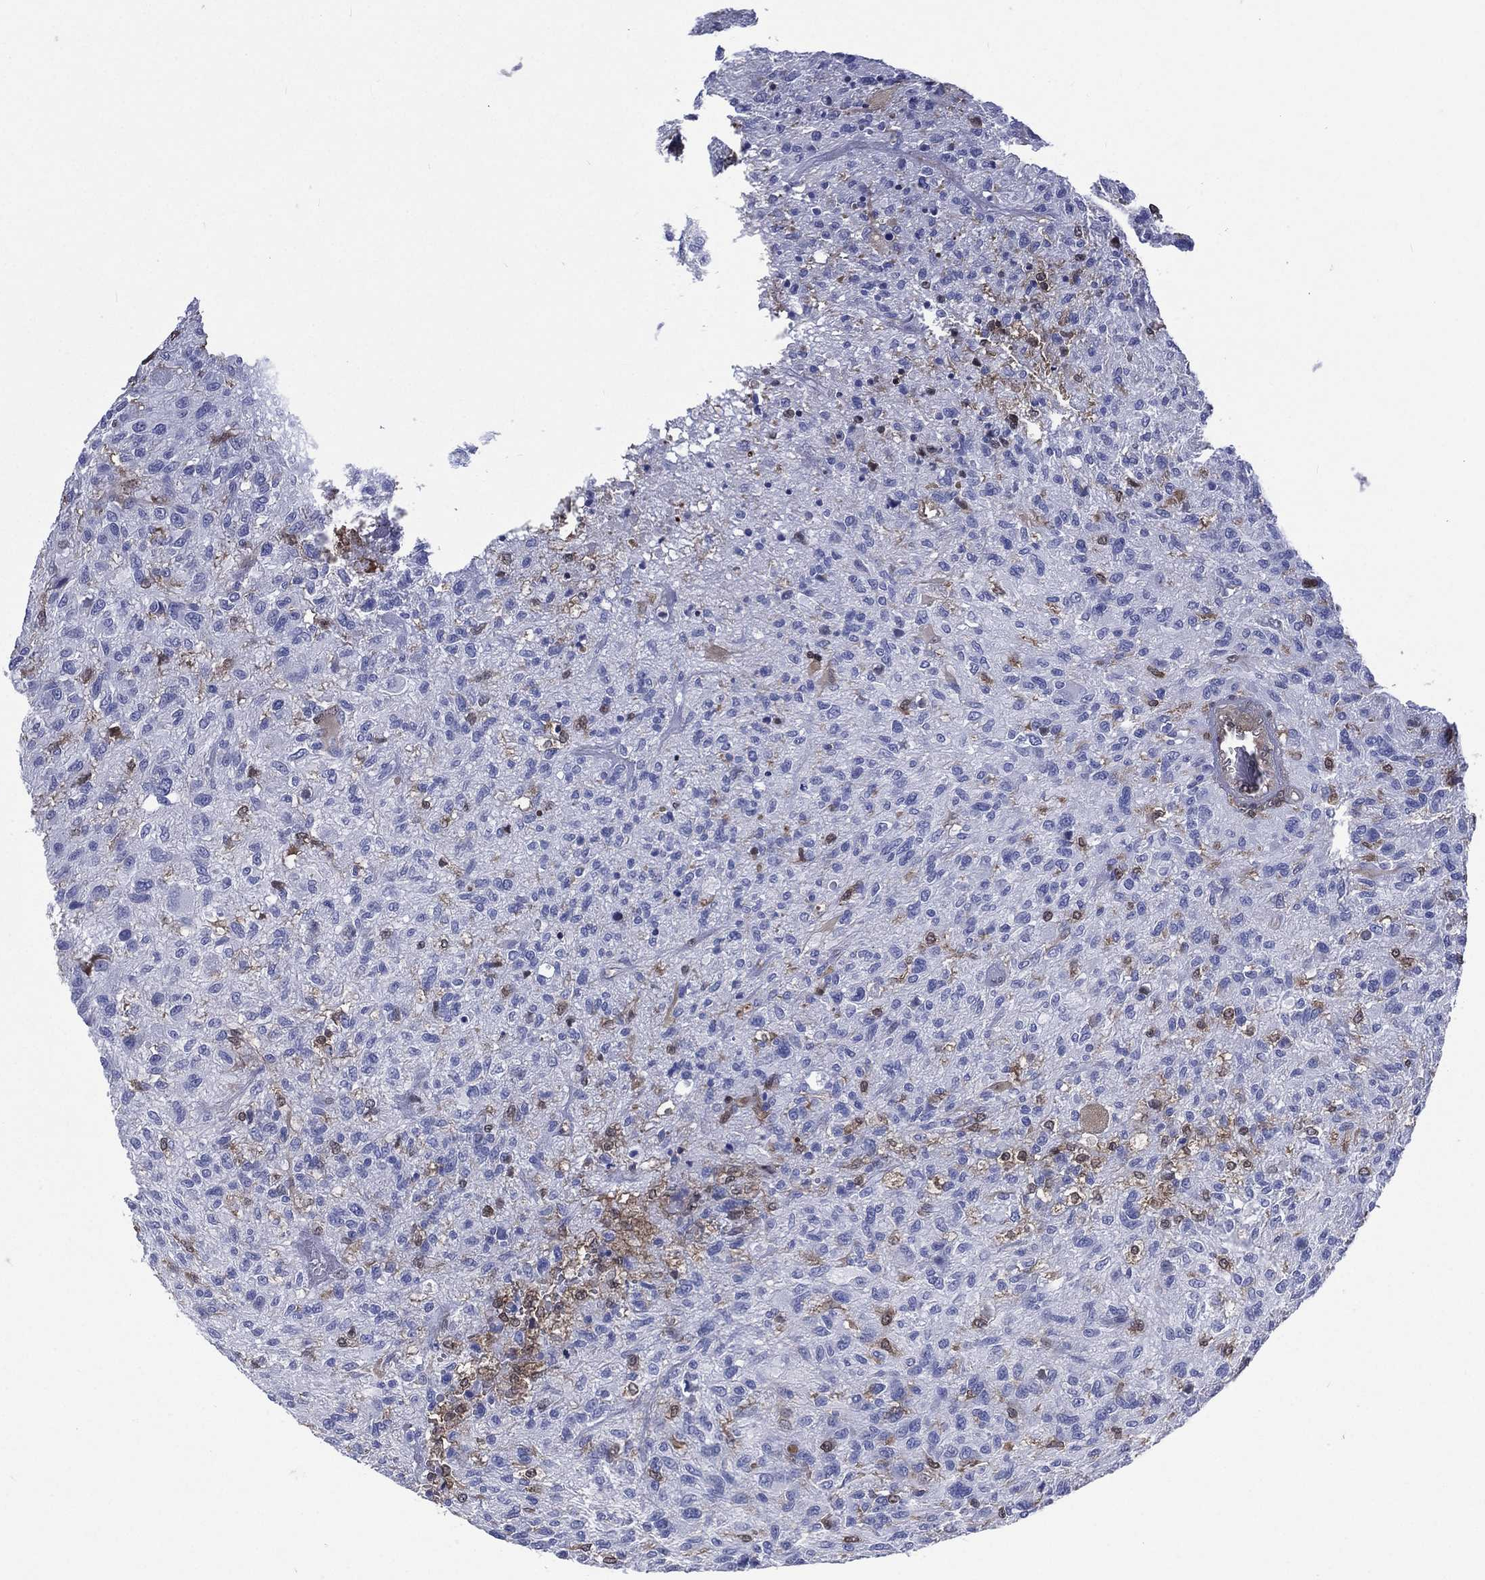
{"staining": {"intensity": "strong", "quantity": "<25%", "location": "nuclear"}, "tissue": "glioma", "cell_type": "Tumor cells", "image_type": "cancer", "snomed": [{"axis": "morphology", "description": "Glioma, malignant, High grade"}, {"axis": "topography", "description": "Brain"}], "caption": "Strong nuclear staining is identified in about <25% of tumor cells in malignant glioma (high-grade).", "gene": "MTAP", "patient": {"sex": "male", "age": 47}}